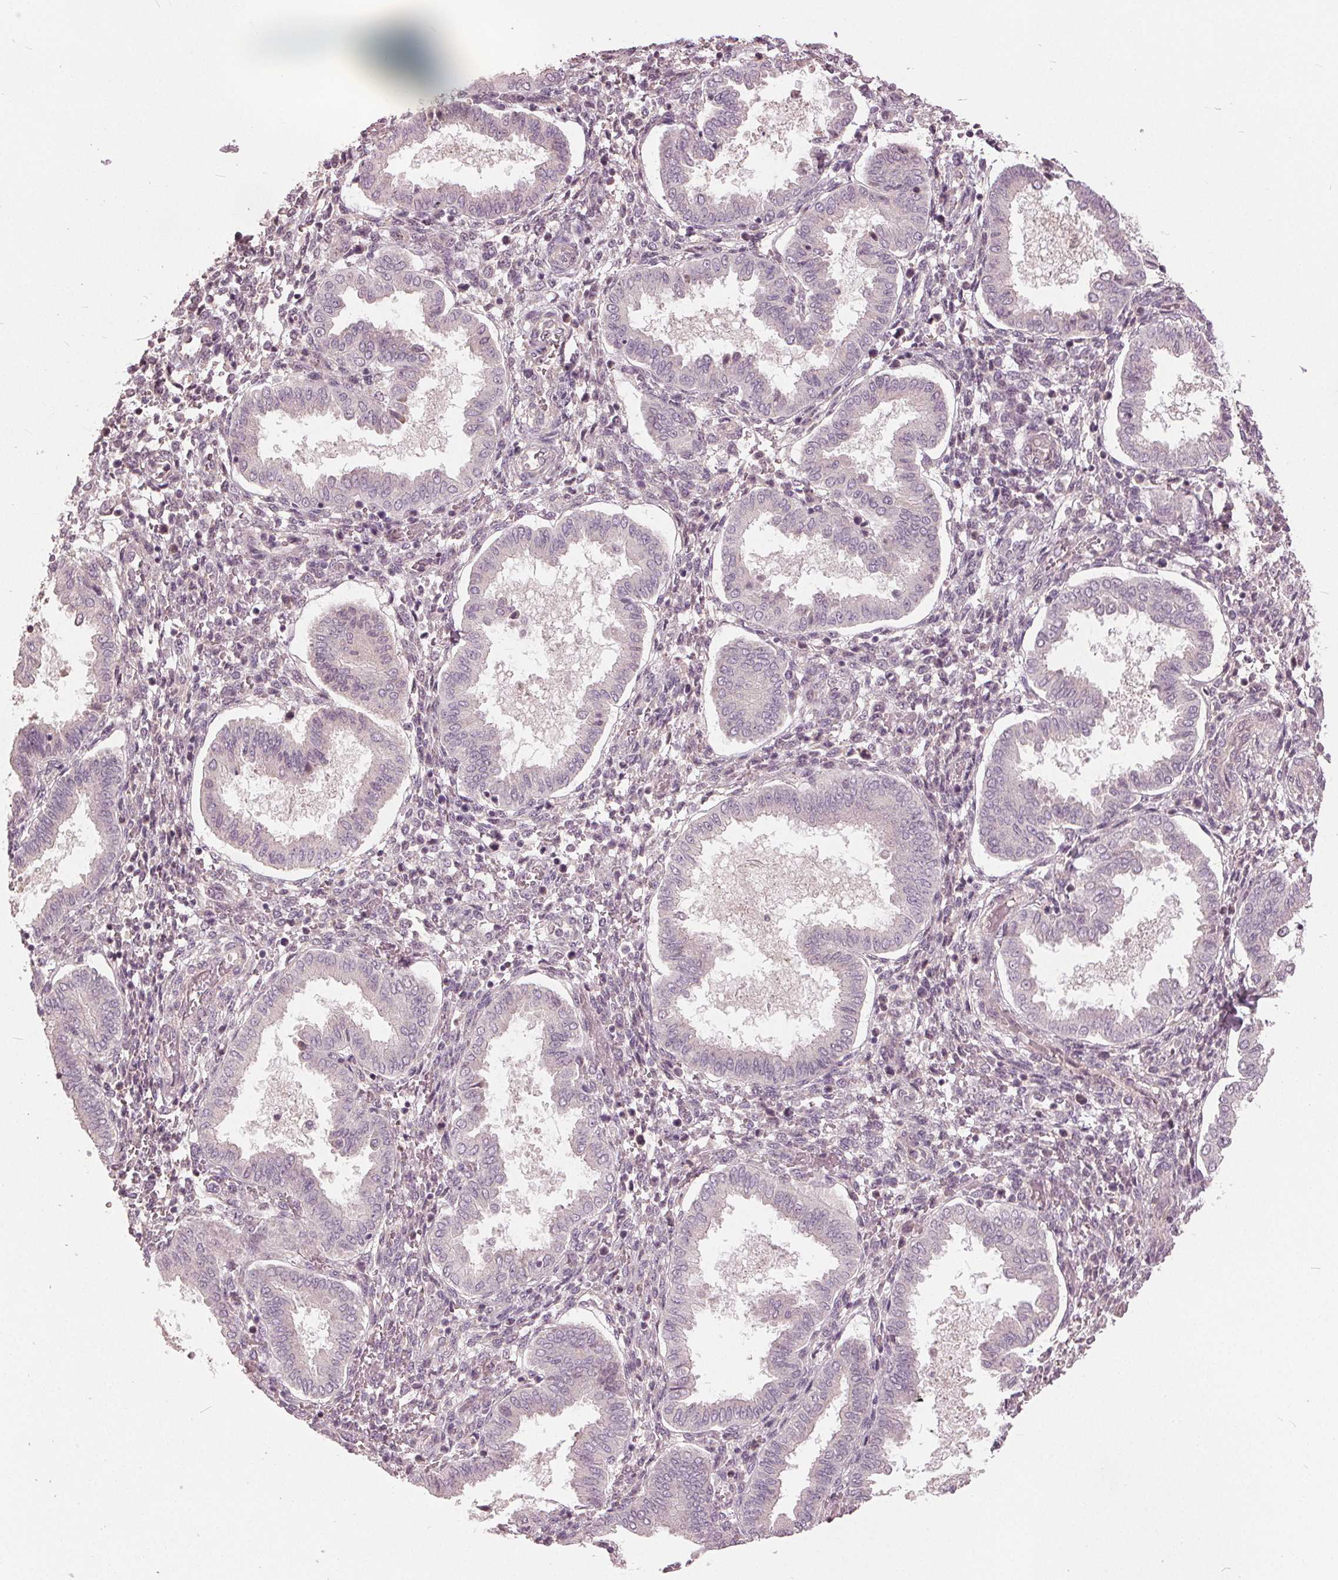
{"staining": {"intensity": "negative", "quantity": "none", "location": "none"}, "tissue": "endometrium", "cell_type": "Cells in endometrial stroma", "image_type": "normal", "snomed": [{"axis": "morphology", "description": "Normal tissue, NOS"}, {"axis": "topography", "description": "Endometrium"}], "caption": "This is a image of immunohistochemistry (IHC) staining of normal endometrium, which shows no expression in cells in endometrial stroma. The staining is performed using DAB (3,3'-diaminobenzidine) brown chromogen with nuclei counter-stained in using hematoxylin.", "gene": "KLK13", "patient": {"sex": "female", "age": 24}}